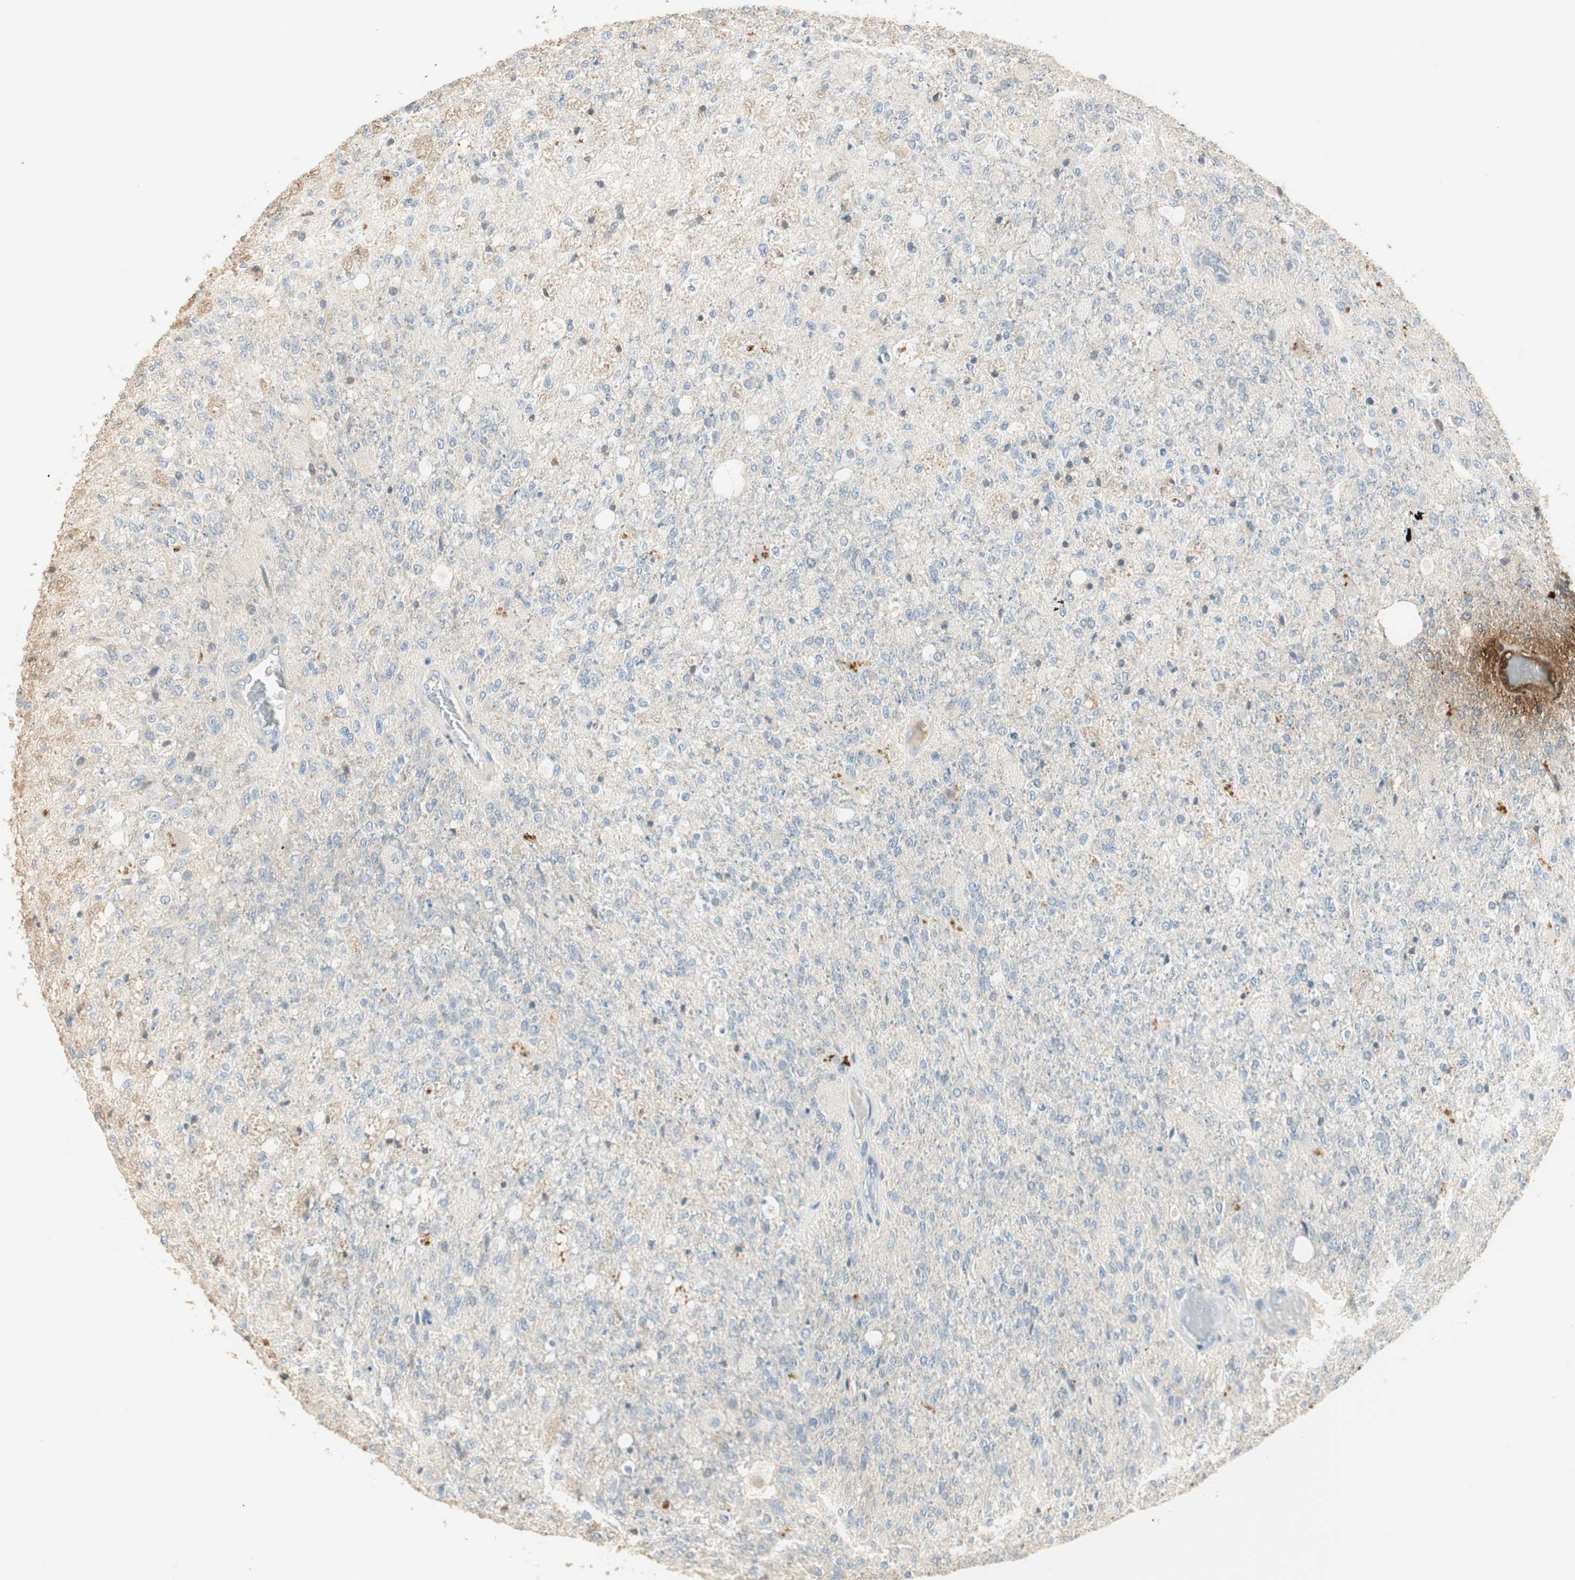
{"staining": {"intensity": "negative", "quantity": "none", "location": "none"}, "tissue": "glioma", "cell_type": "Tumor cells", "image_type": "cancer", "snomed": [{"axis": "morphology", "description": "Normal tissue, NOS"}, {"axis": "morphology", "description": "Glioma, malignant, High grade"}, {"axis": "topography", "description": "Cerebral cortex"}], "caption": "An image of human glioma is negative for staining in tumor cells. (DAB (3,3'-diaminobenzidine) immunohistochemistry visualized using brightfield microscopy, high magnification).", "gene": "RUNX2", "patient": {"sex": "male", "age": 77}}